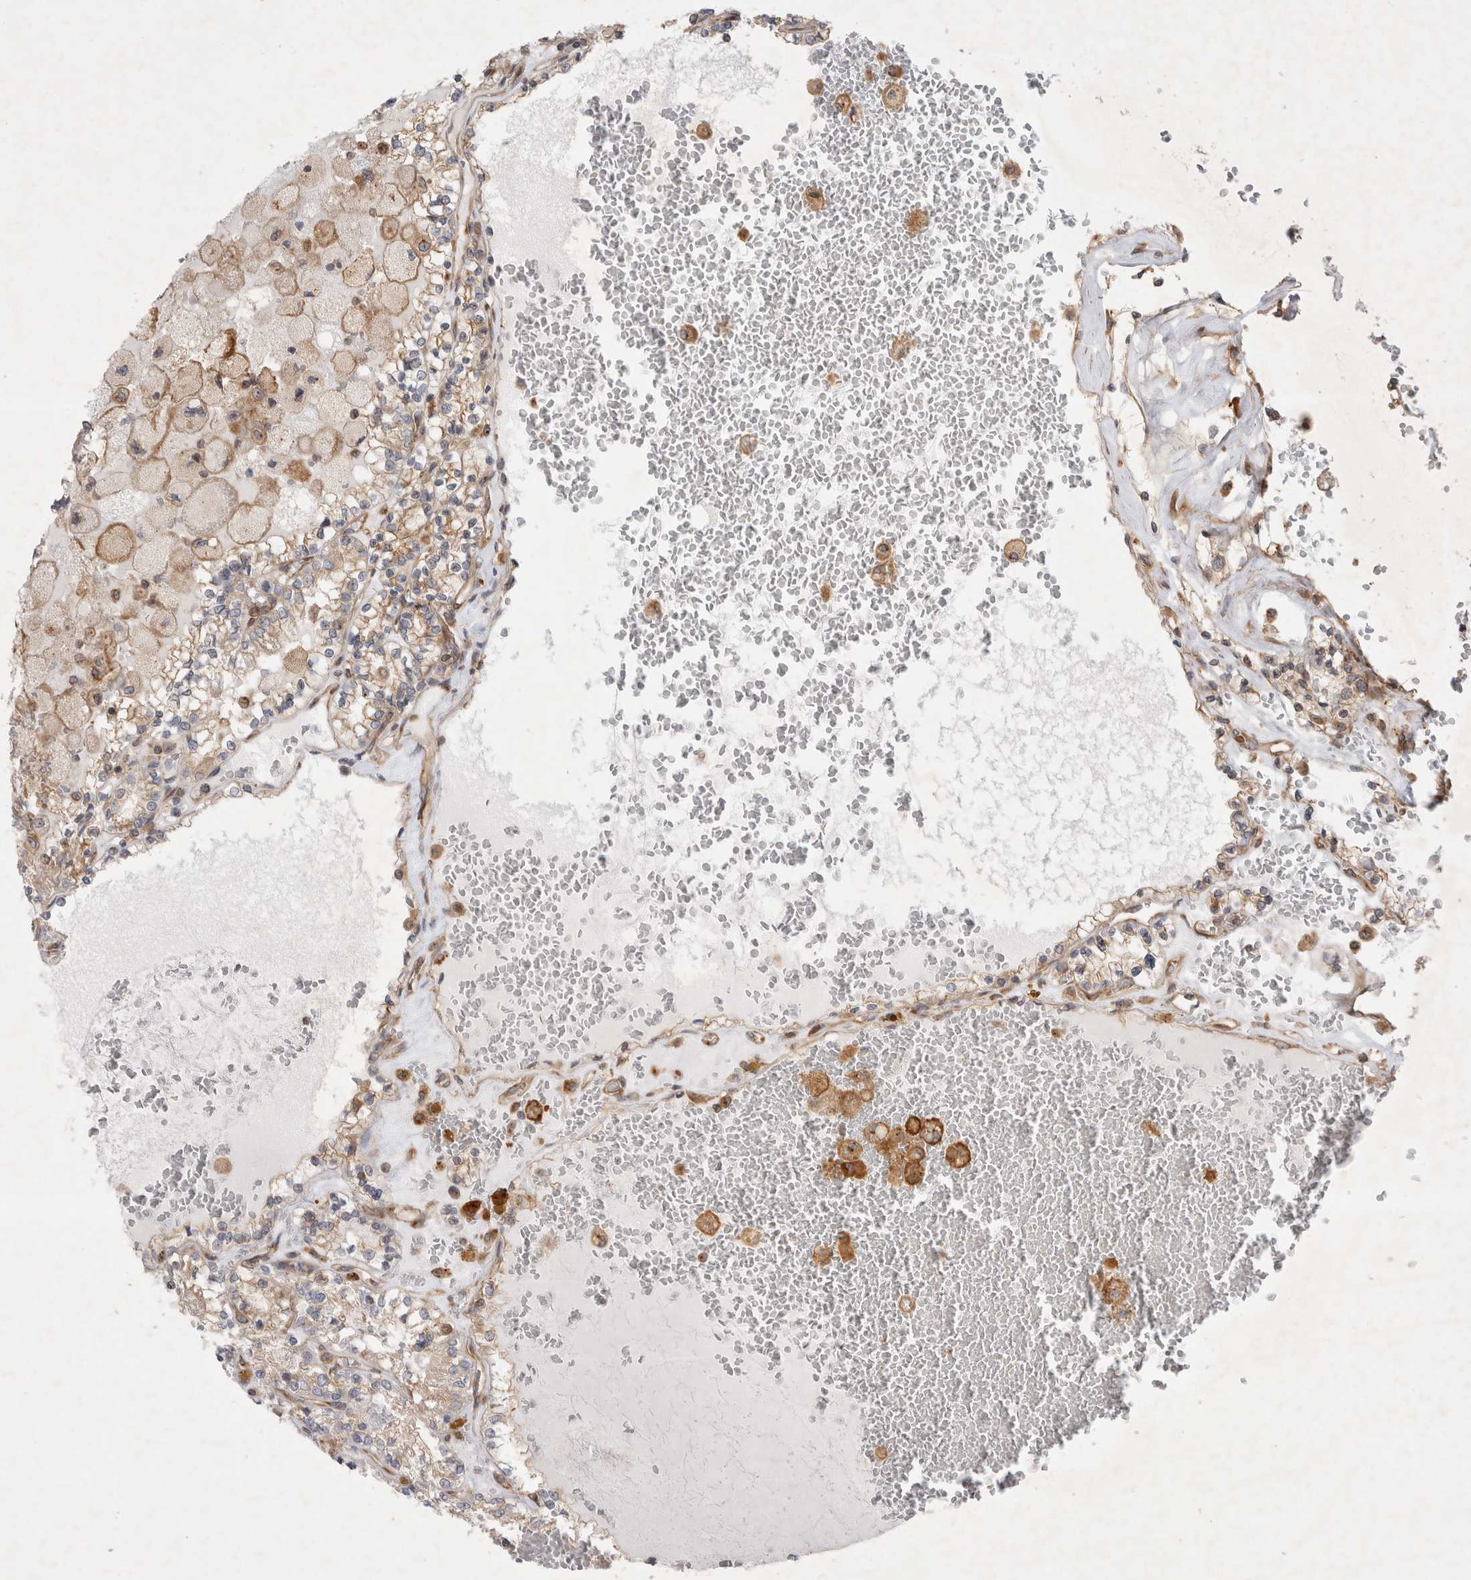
{"staining": {"intensity": "weak", "quantity": ">75%", "location": "cytoplasmic/membranous"}, "tissue": "renal cancer", "cell_type": "Tumor cells", "image_type": "cancer", "snomed": [{"axis": "morphology", "description": "Adenocarcinoma, NOS"}, {"axis": "topography", "description": "Kidney"}], "caption": "Immunohistochemistry of renal adenocarcinoma demonstrates low levels of weak cytoplasmic/membranous positivity in about >75% of tumor cells.", "gene": "GPR150", "patient": {"sex": "female", "age": 56}}